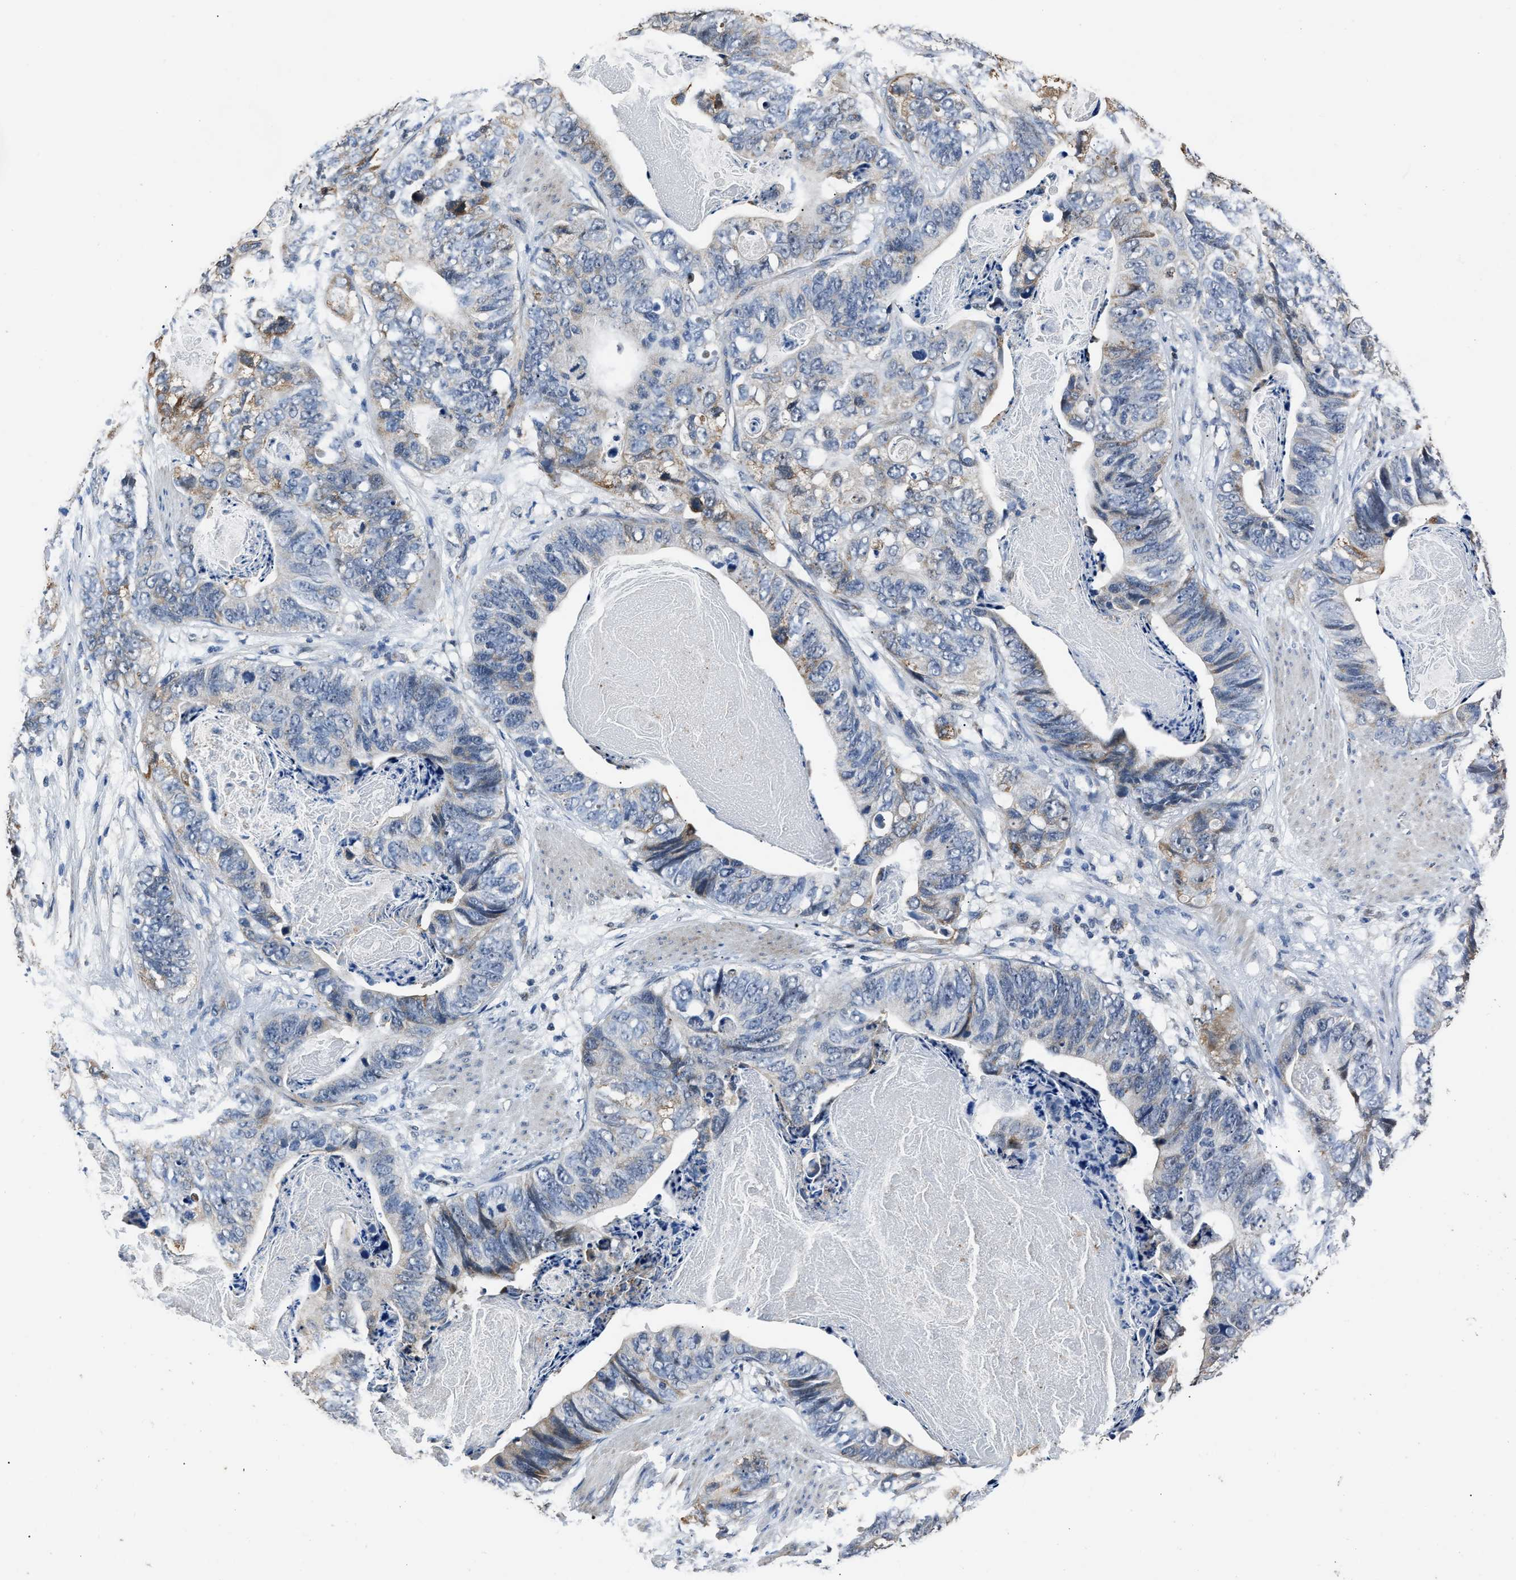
{"staining": {"intensity": "moderate", "quantity": "<25%", "location": "cytoplasmic/membranous"}, "tissue": "stomach cancer", "cell_type": "Tumor cells", "image_type": "cancer", "snomed": [{"axis": "morphology", "description": "Adenocarcinoma, NOS"}, {"axis": "topography", "description": "Stomach"}], "caption": "Stomach cancer was stained to show a protein in brown. There is low levels of moderate cytoplasmic/membranous positivity in about <25% of tumor cells.", "gene": "NSUN5", "patient": {"sex": "female", "age": 89}}